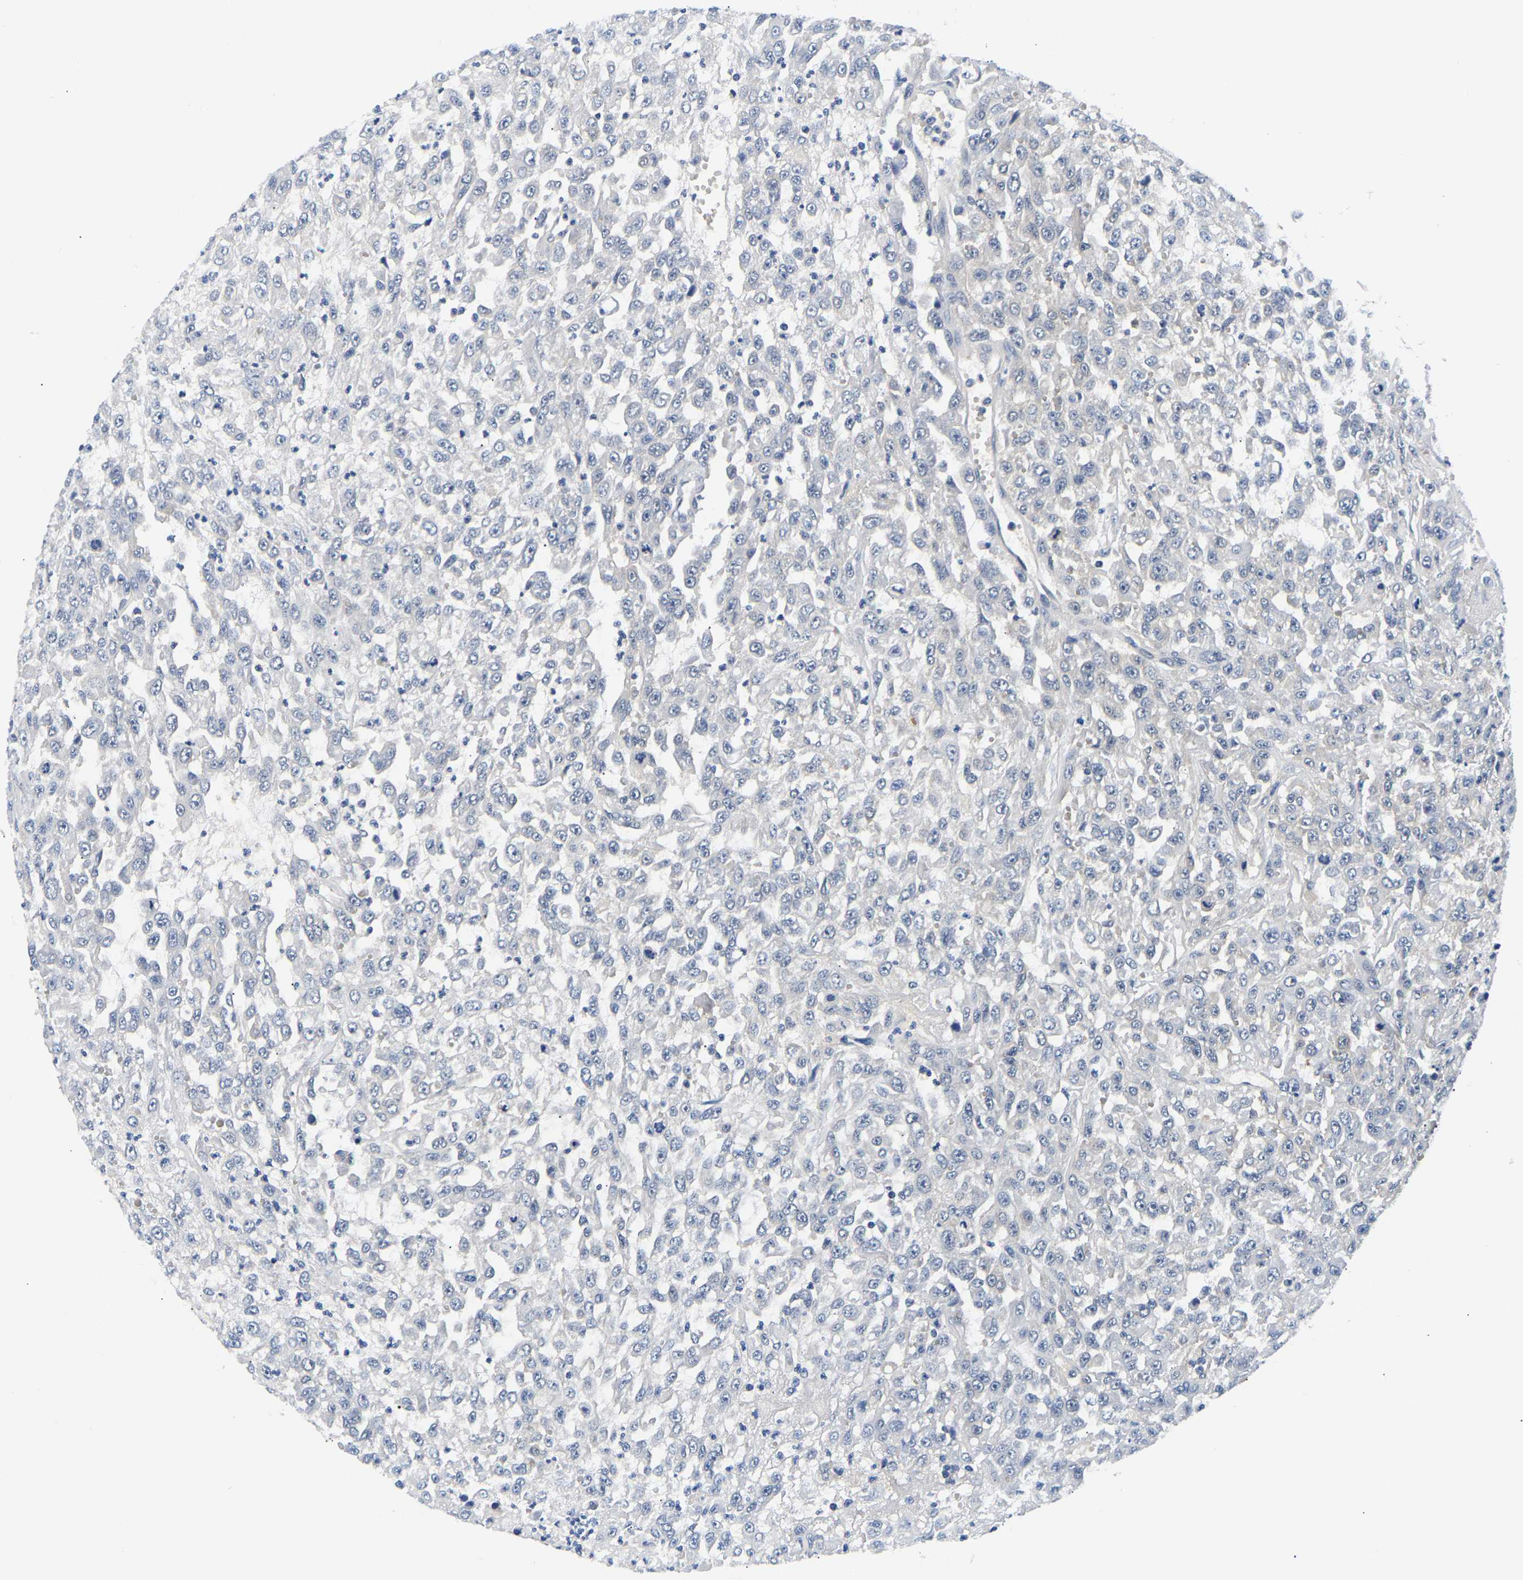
{"staining": {"intensity": "negative", "quantity": "none", "location": "none"}, "tissue": "urothelial cancer", "cell_type": "Tumor cells", "image_type": "cancer", "snomed": [{"axis": "morphology", "description": "Urothelial carcinoma, High grade"}, {"axis": "topography", "description": "Urinary bladder"}], "caption": "Protein analysis of urothelial cancer reveals no significant positivity in tumor cells.", "gene": "UCHL3", "patient": {"sex": "male", "age": 46}}